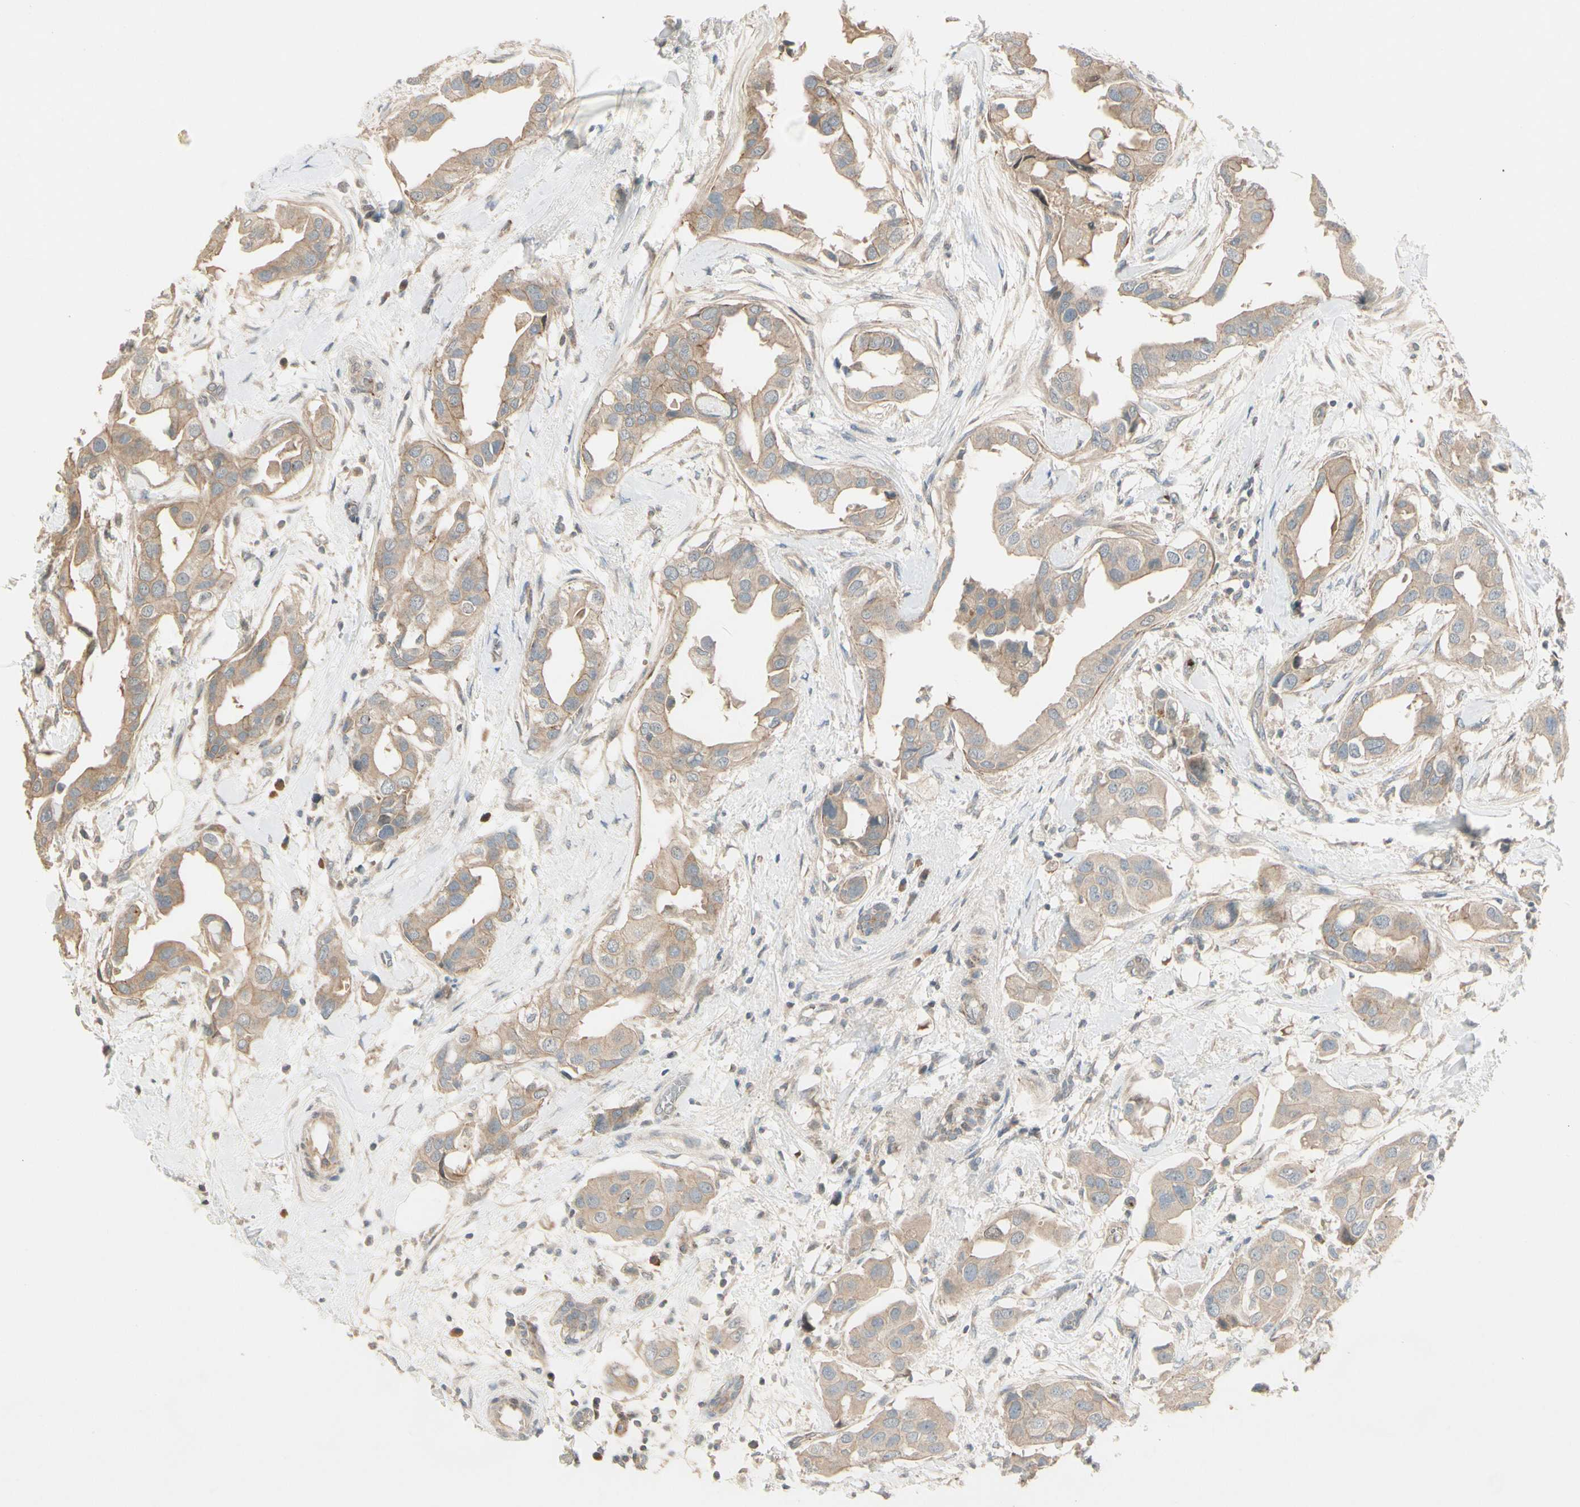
{"staining": {"intensity": "weak", "quantity": ">75%", "location": "cytoplasmic/membranous"}, "tissue": "breast cancer", "cell_type": "Tumor cells", "image_type": "cancer", "snomed": [{"axis": "morphology", "description": "Duct carcinoma"}, {"axis": "topography", "description": "Breast"}], "caption": "Immunohistochemical staining of human breast cancer (infiltrating ductal carcinoma) demonstrates weak cytoplasmic/membranous protein positivity in about >75% of tumor cells.", "gene": "PPP3CB", "patient": {"sex": "female", "age": 40}}